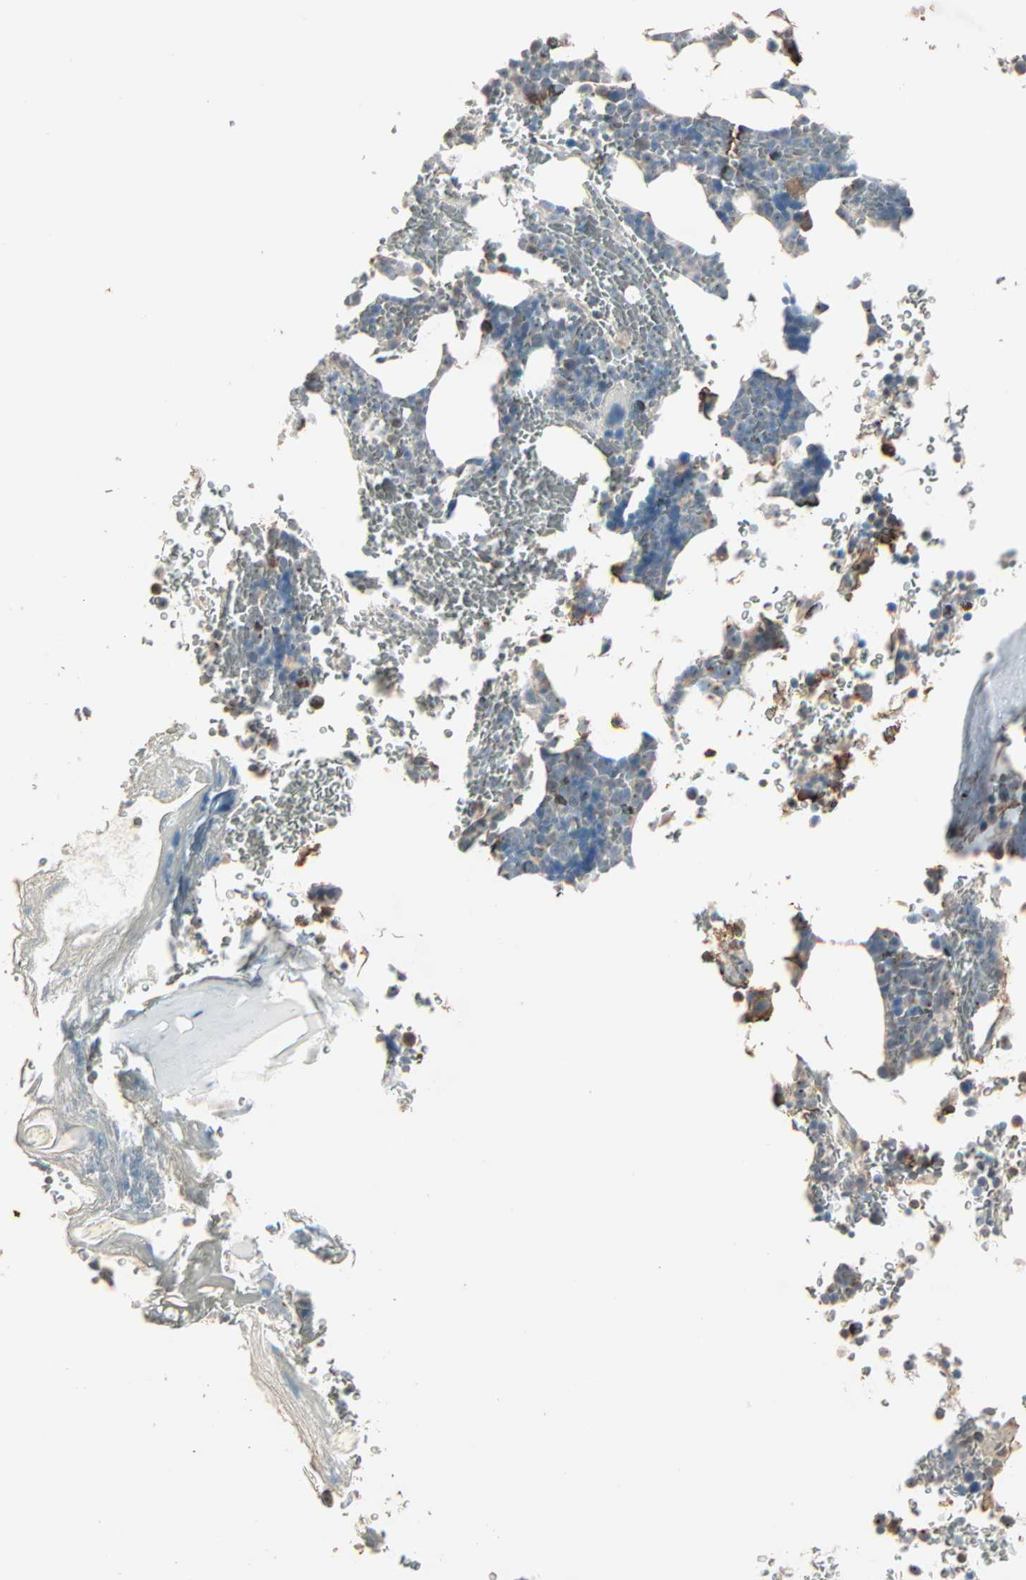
{"staining": {"intensity": "moderate", "quantity": "<25%", "location": "cytoplasmic/membranous,nuclear"}, "tissue": "bone marrow", "cell_type": "Hematopoietic cells", "image_type": "normal", "snomed": [{"axis": "morphology", "description": "Normal tissue, NOS"}, {"axis": "topography", "description": "Bone marrow"}], "caption": "This image reveals immunohistochemistry (IHC) staining of normal bone marrow, with low moderate cytoplasmic/membranous,nuclear expression in about <25% of hematopoietic cells.", "gene": "GALNT3", "patient": {"sex": "female", "age": 73}}